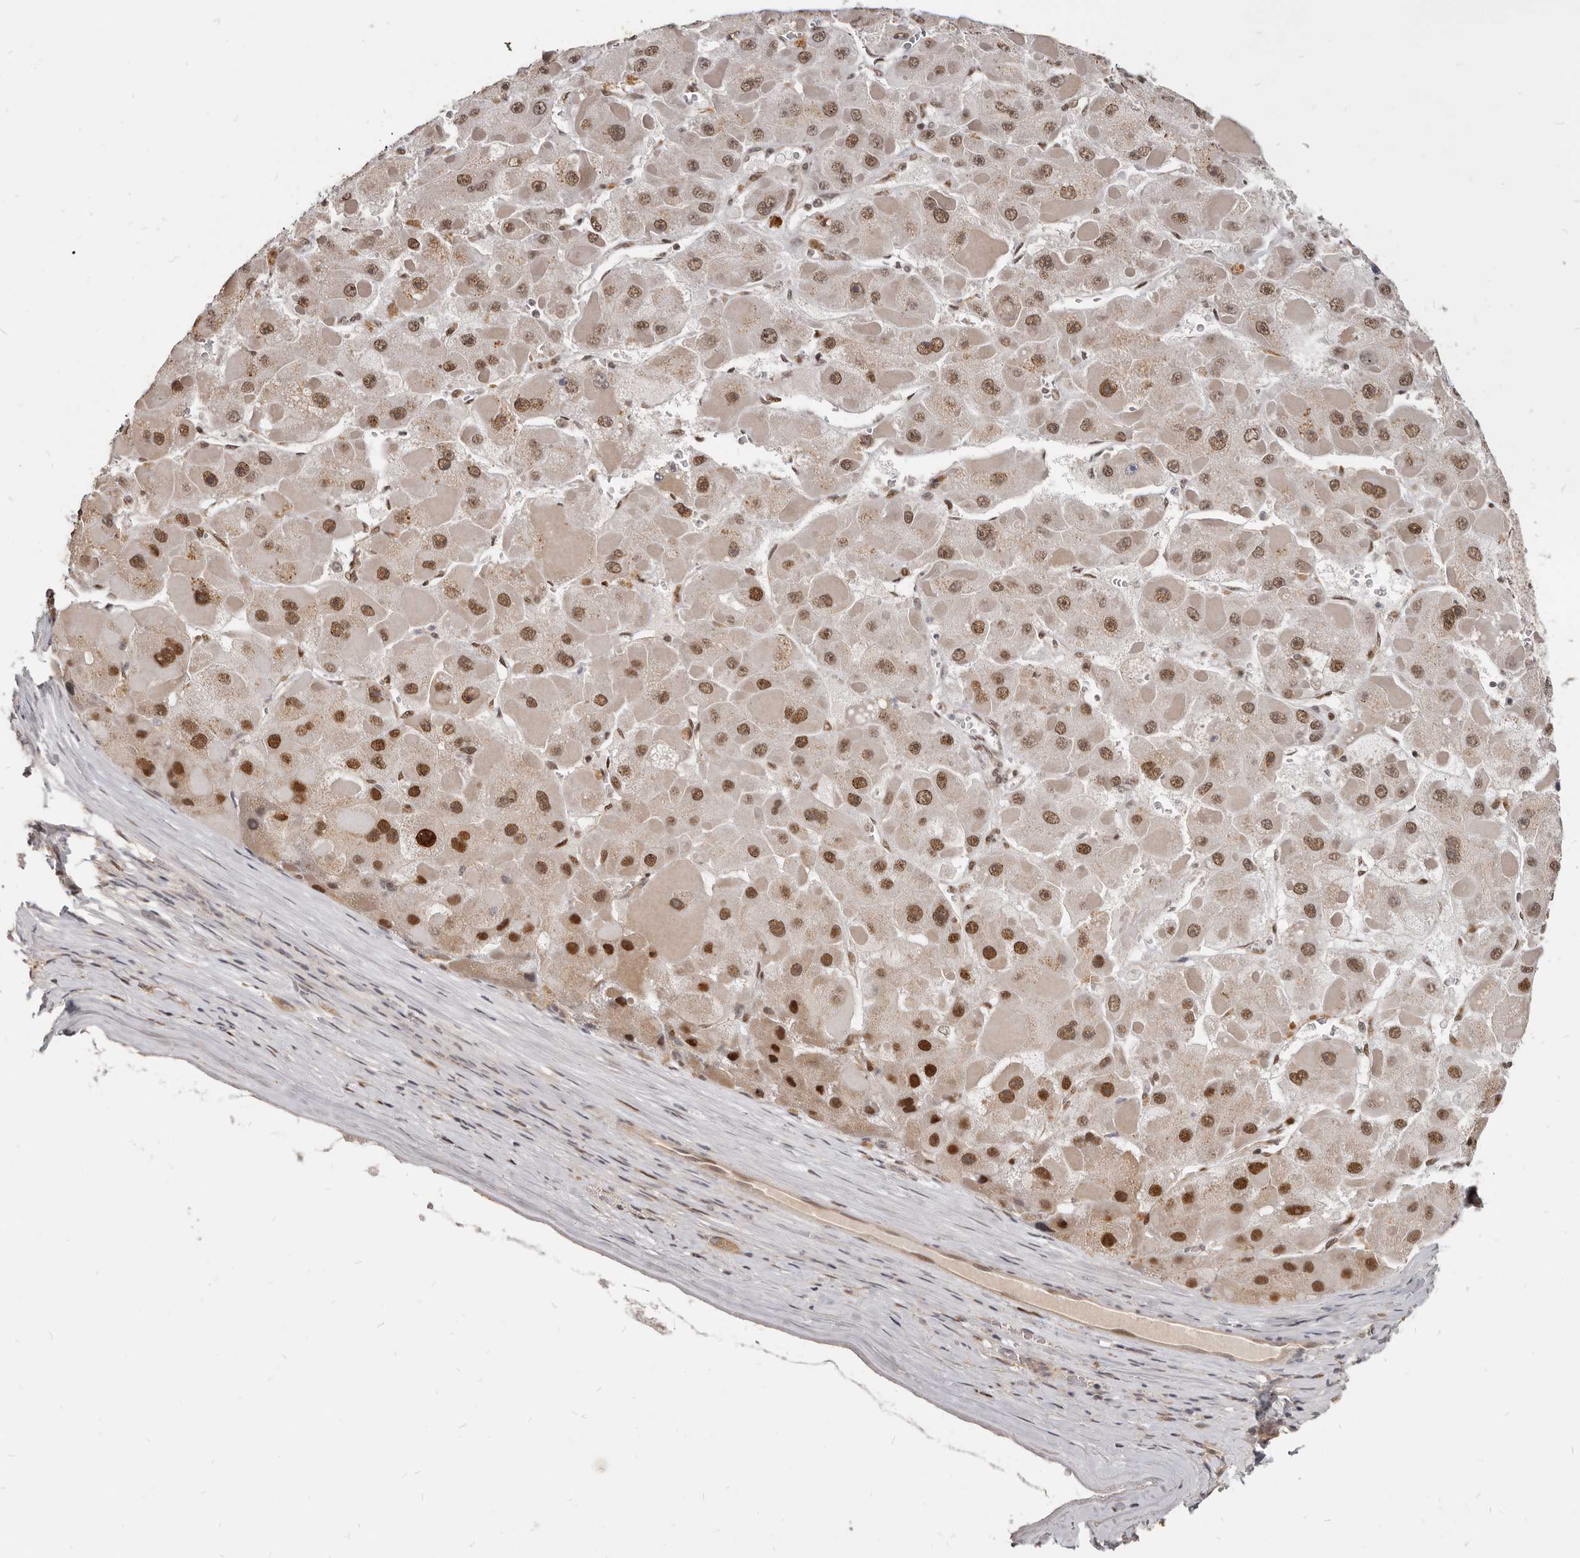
{"staining": {"intensity": "moderate", "quantity": ">75%", "location": "nuclear"}, "tissue": "liver cancer", "cell_type": "Tumor cells", "image_type": "cancer", "snomed": [{"axis": "morphology", "description": "Carcinoma, Hepatocellular, NOS"}, {"axis": "topography", "description": "Liver"}], "caption": "IHC staining of liver hepatocellular carcinoma, which reveals medium levels of moderate nuclear expression in about >75% of tumor cells indicating moderate nuclear protein positivity. The staining was performed using DAB (brown) for protein detection and nuclei were counterstained in hematoxylin (blue).", "gene": "ATF5", "patient": {"sex": "female", "age": 73}}